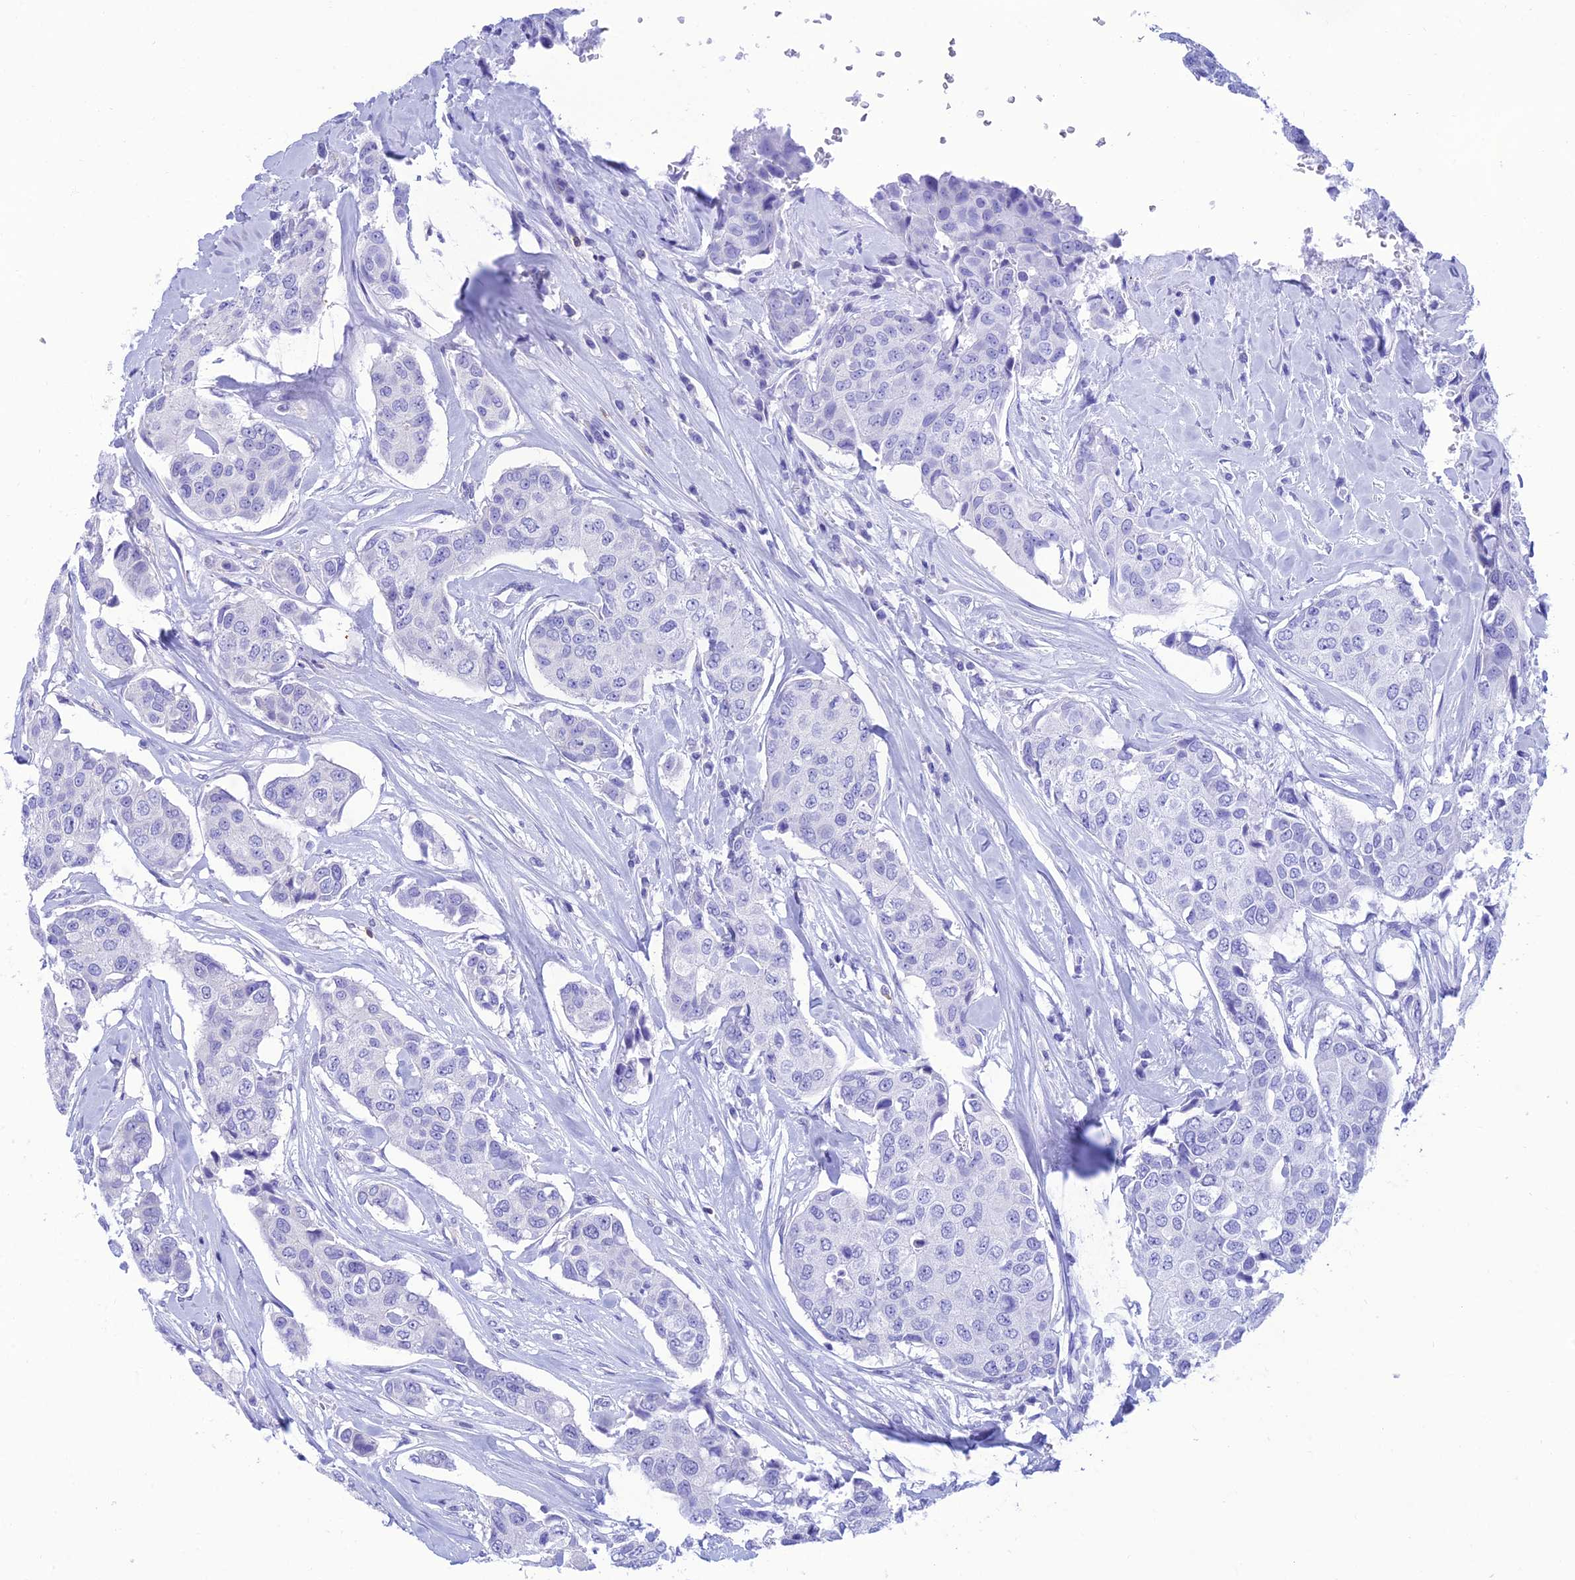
{"staining": {"intensity": "negative", "quantity": "none", "location": "none"}, "tissue": "breast cancer", "cell_type": "Tumor cells", "image_type": "cancer", "snomed": [{"axis": "morphology", "description": "Duct carcinoma"}, {"axis": "topography", "description": "Breast"}], "caption": "This is an immunohistochemistry photomicrograph of human intraductal carcinoma (breast). There is no positivity in tumor cells.", "gene": "FAM76A", "patient": {"sex": "female", "age": 80}}